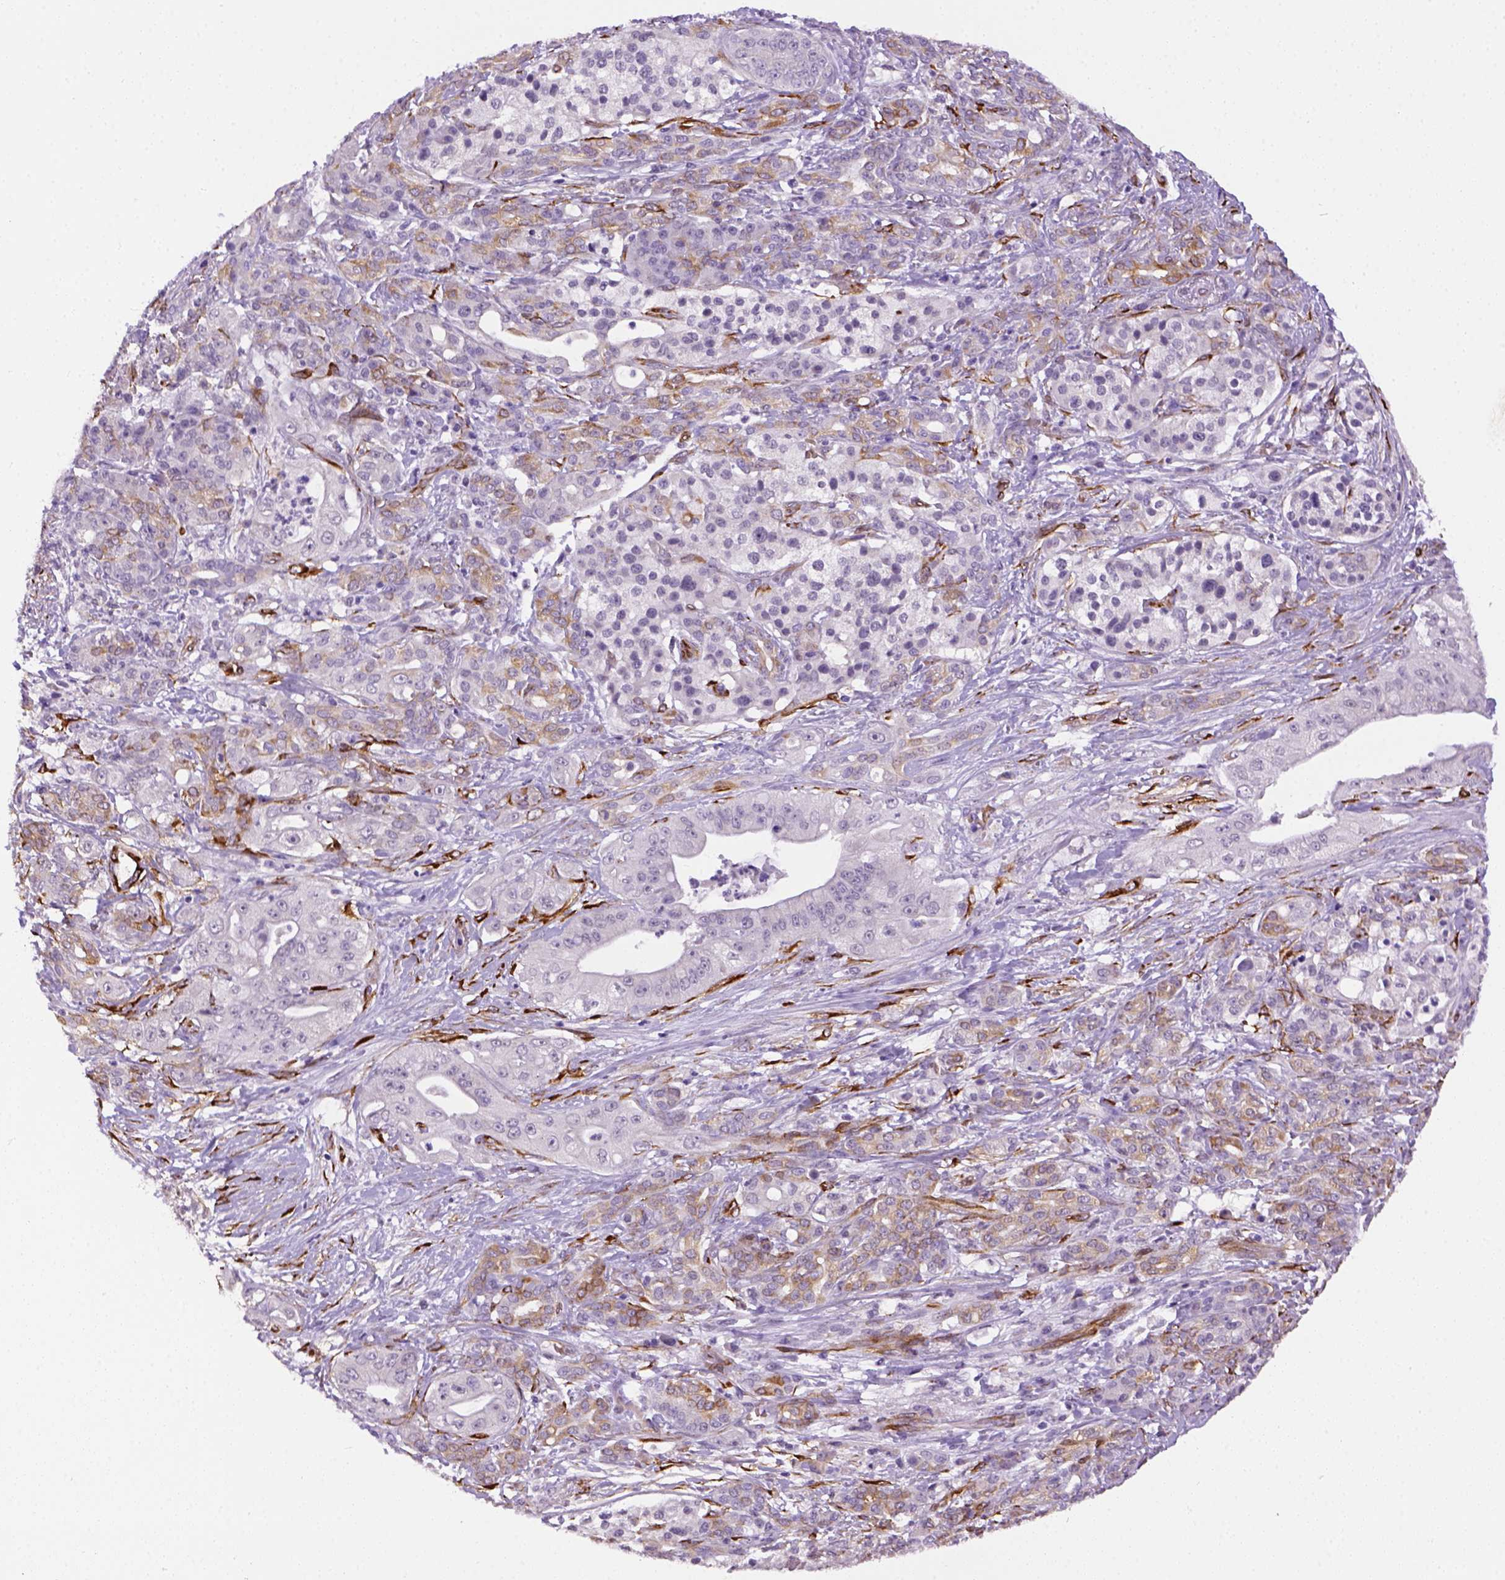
{"staining": {"intensity": "negative", "quantity": "none", "location": "none"}, "tissue": "pancreatic cancer", "cell_type": "Tumor cells", "image_type": "cancer", "snomed": [{"axis": "morphology", "description": "Normal tissue, NOS"}, {"axis": "morphology", "description": "Inflammation, NOS"}, {"axis": "morphology", "description": "Adenocarcinoma, NOS"}, {"axis": "topography", "description": "Pancreas"}], "caption": "IHC of human pancreatic cancer reveals no positivity in tumor cells.", "gene": "KAZN", "patient": {"sex": "male", "age": 57}}